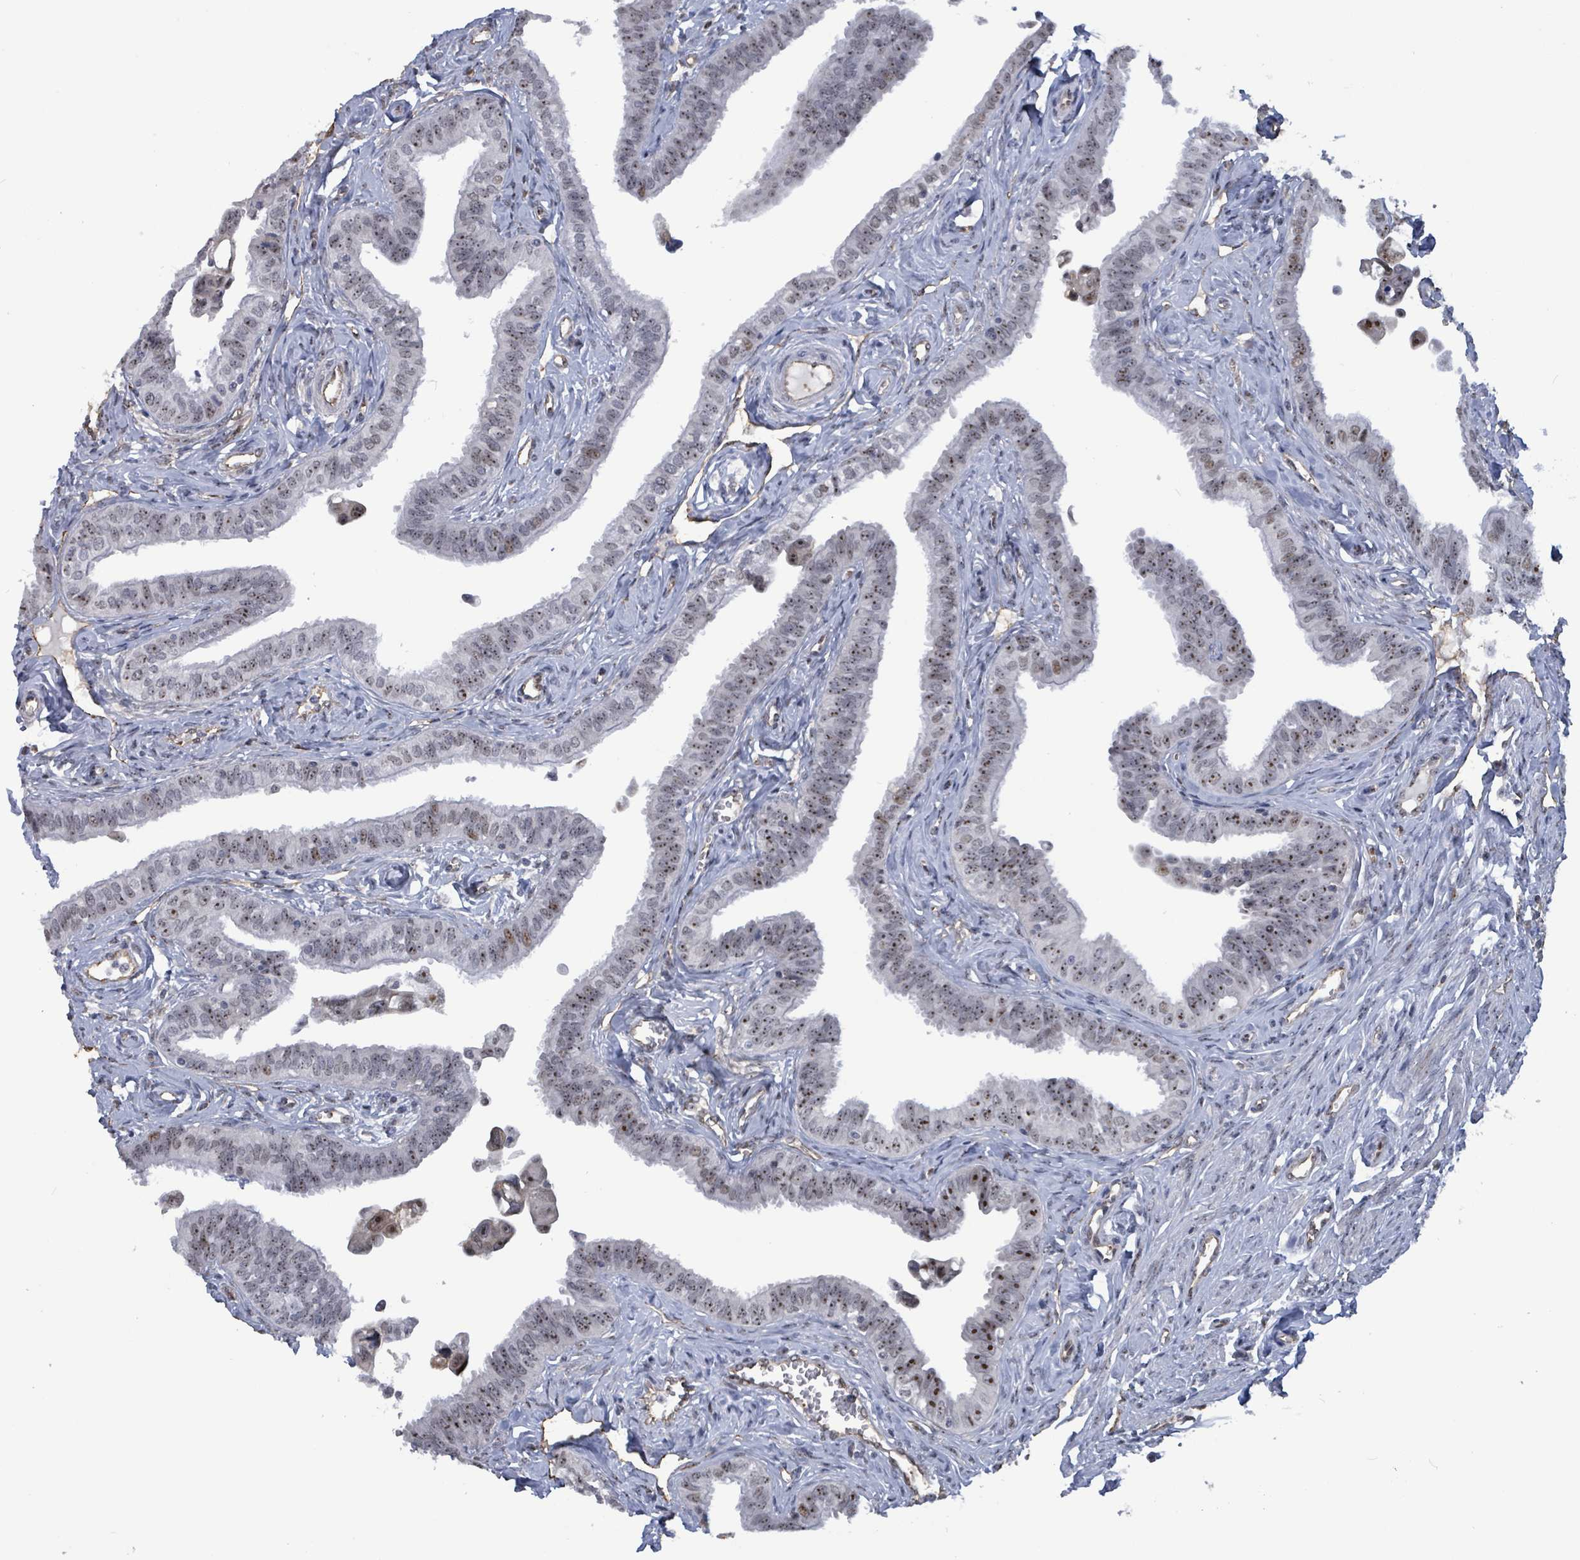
{"staining": {"intensity": "strong", "quantity": ">75%", "location": "nuclear"}, "tissue": "fallopian tube", "cell_type": "Glandular cells", "image_type": "normal", "snomed": [{"axis": "morphology", "description": "Normal tissue, NOS"}, {"axis": "morphology", "description": "Carcinoma, NOS"}, {"axis": "topography", "description": "Fallopian tube"}, {"axis": "topography", "description": "Ovary"}], "caption": "Fallopian tube stained for a protein (brown) shows strong nuclear positive positivity in about >75% of glandular cells.", "gene": "RRN3", "patient": {"sex": "female", "age": 59}}